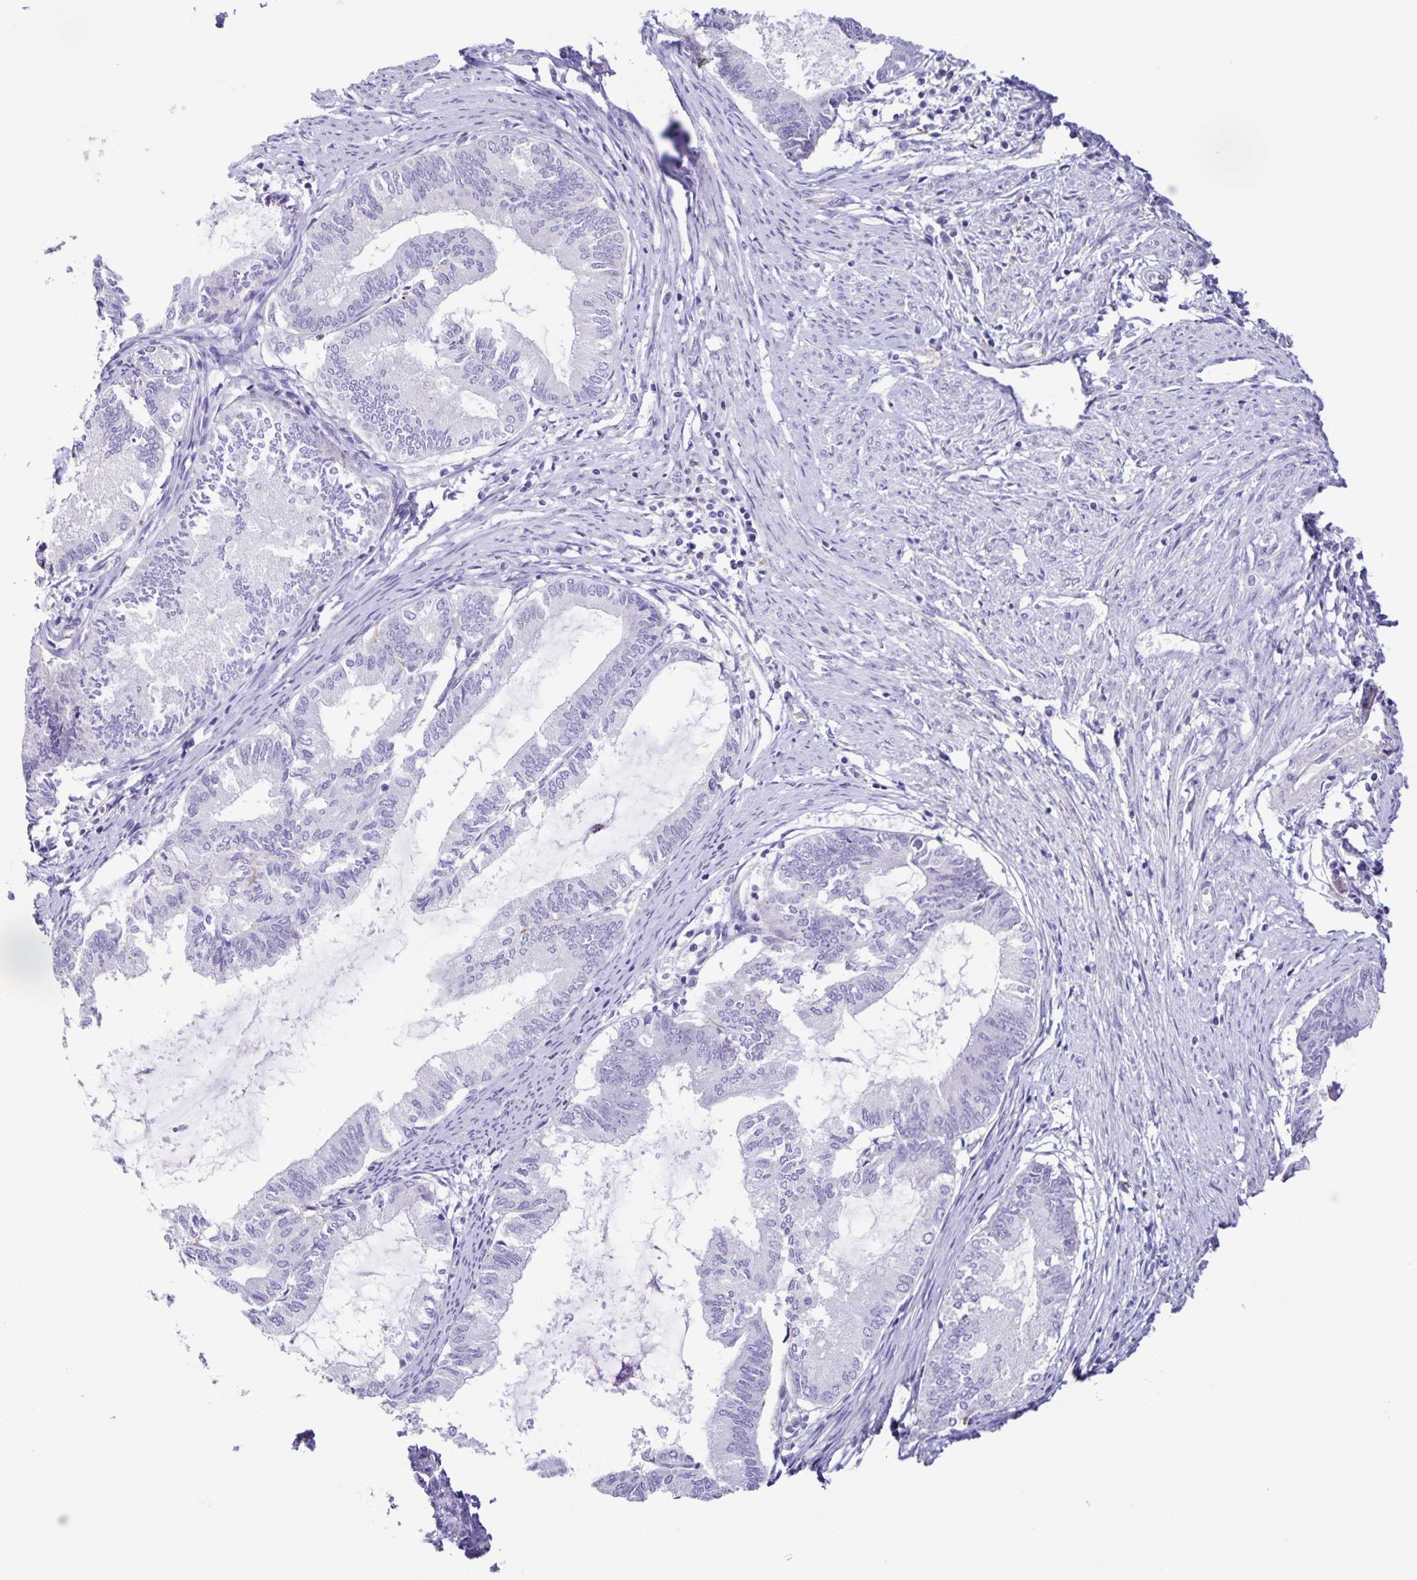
{"staining": {"intensity": "negative", "quantity": "none", "location": "none"}, "tissue": "endometrial cancer", "cell_type": "Tumor cells", "image_type": "cancer", "snomed": [{"axis": "morphology", "description": "Adenocarcinoma, NOS"}, {"axis": "topography", "description": "Endometrium"}], "caption": "IHC micrograph of neoplastic tissue: endometrial adenocarcinoma stained with DAB displays no significant protein staining in tumor cells.", "gene": "BOLL", "patient": {"sex": "female", "age": 86}}